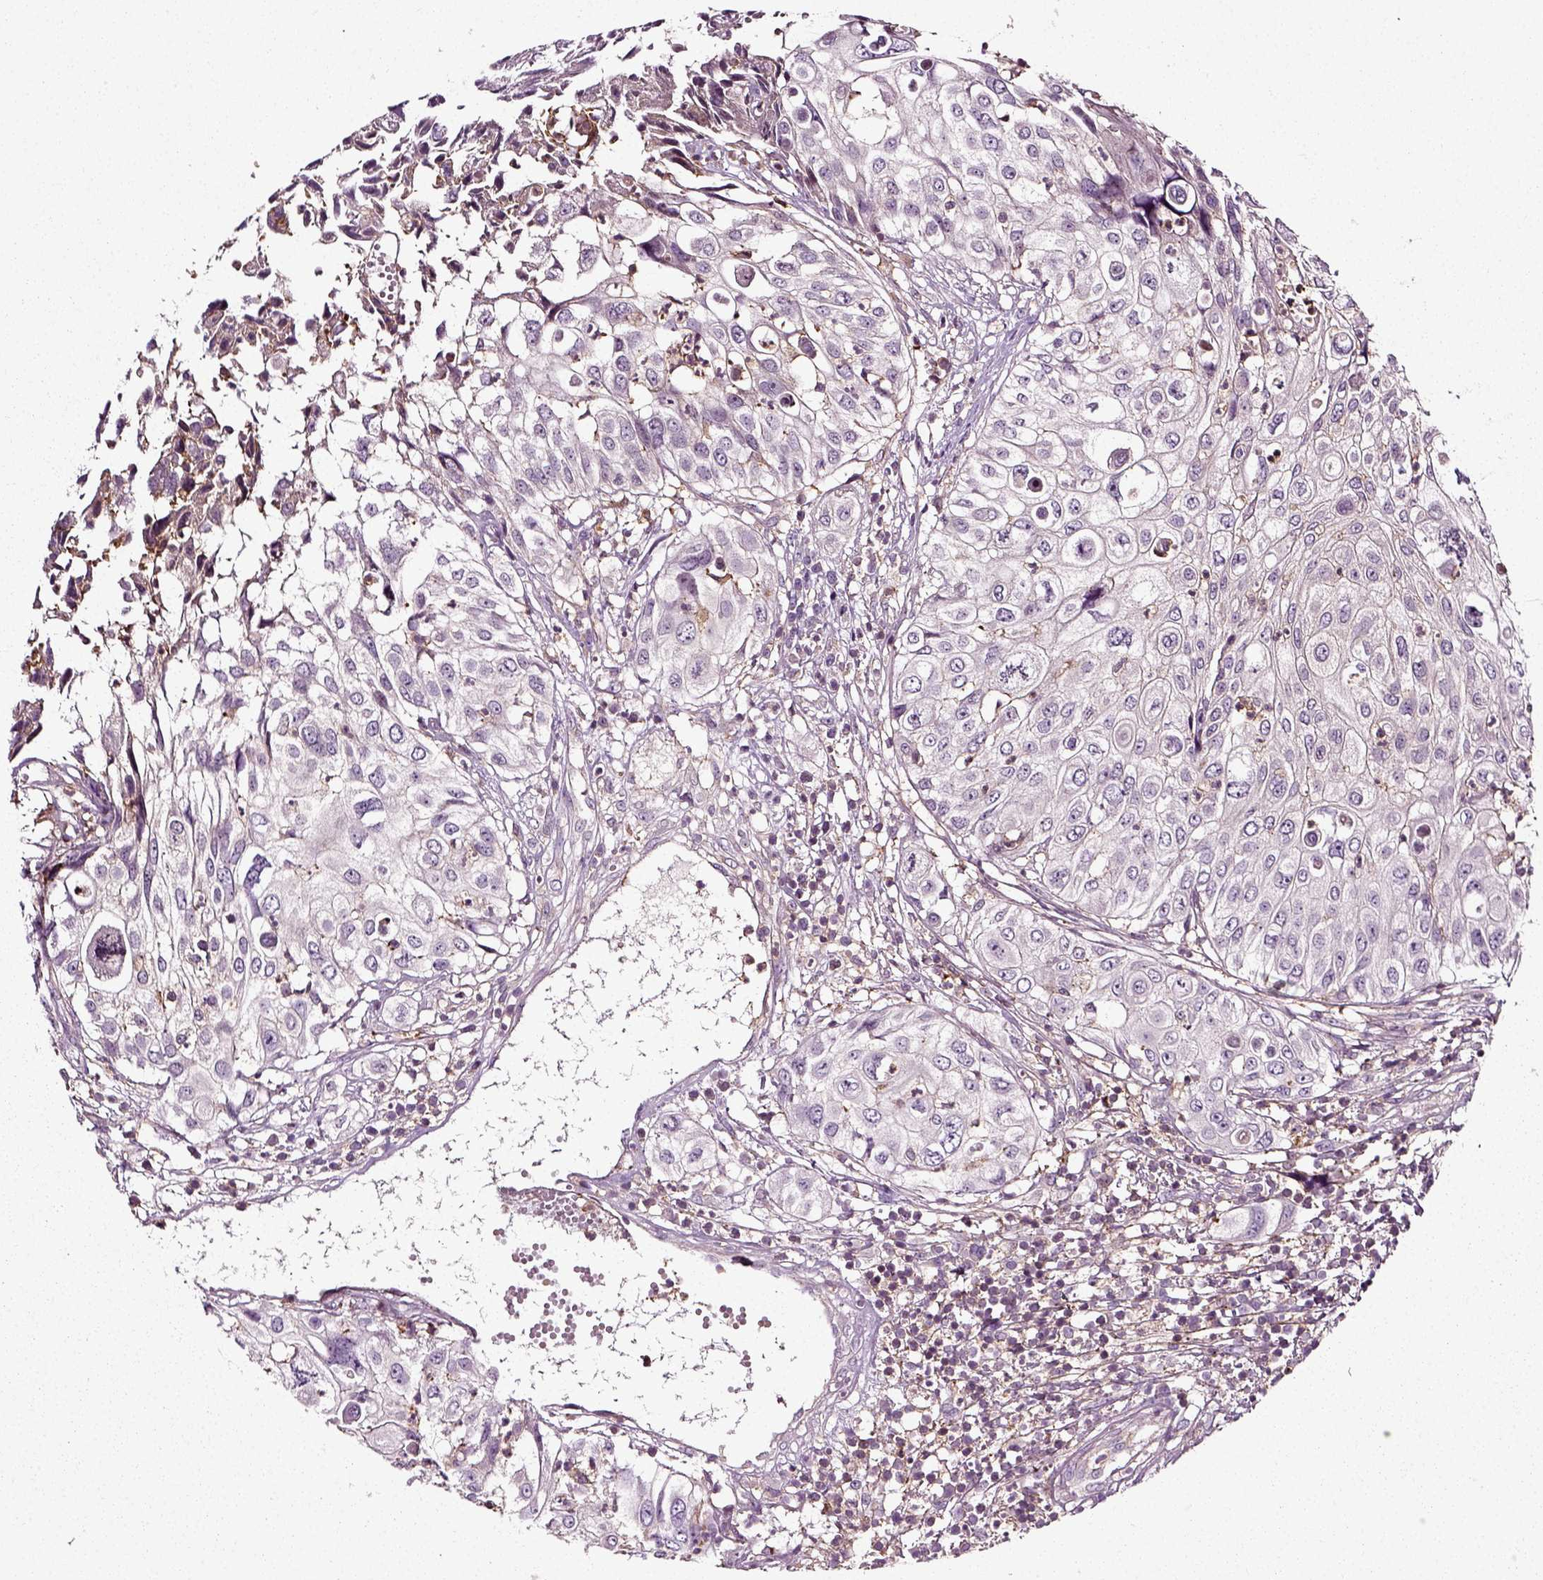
{"staining": {"intensity": "negative", "quantity": "none", "location": "none"}, "tissue": "urothelial cancer", "cell_type": "Tumor cells", "image_type": "cancer", "snomed": [{"axis": "morphology", "description": "Urothelial carcinoma, High grade"}, {"axis": "topography", "description": "Urinary bladder"}], "caption": "Tumor cells are negative for protein expression in human urothelial cancer.", "gene": "RHOF", "patient": {"sex": "female", "age": 79}}